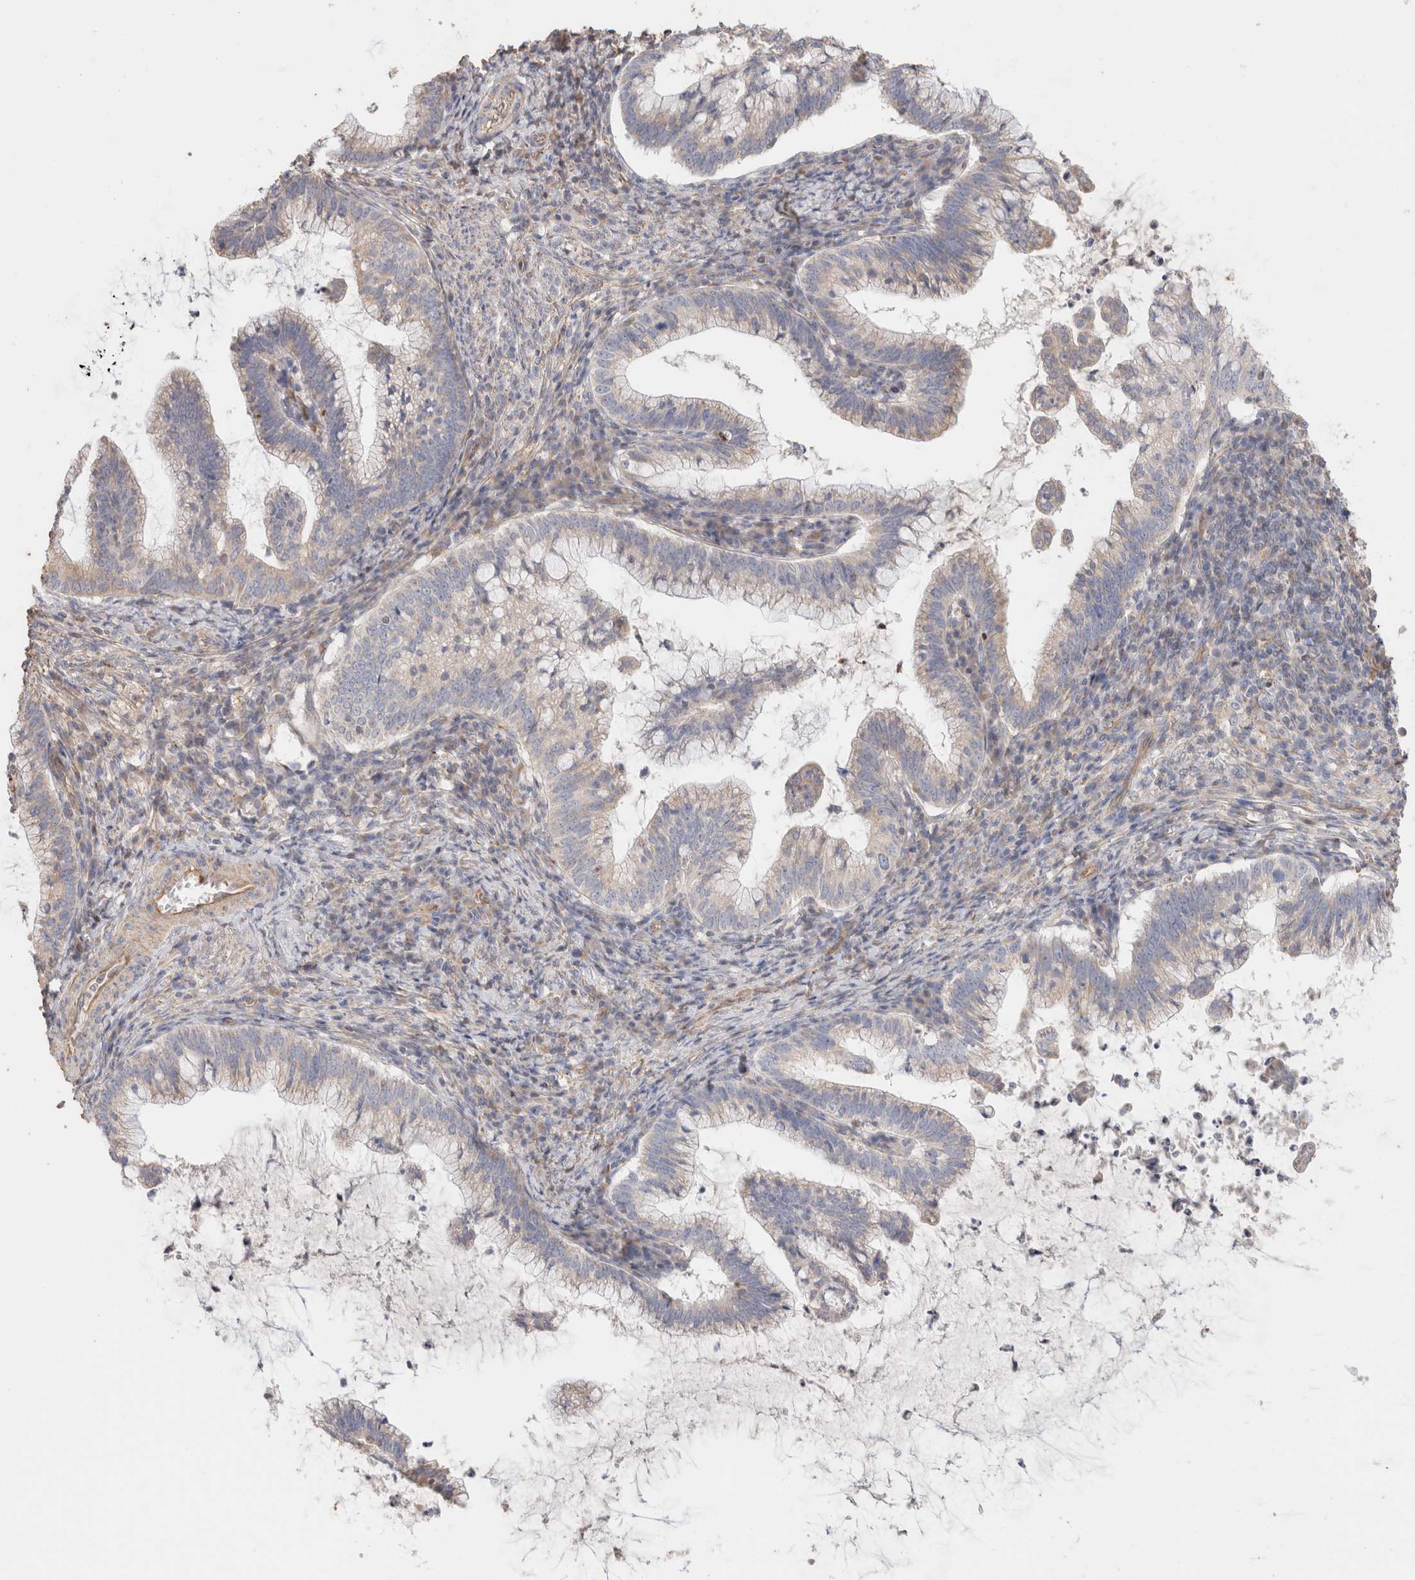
{"staining": {"intensity": "weak", "quantity": "<25%", "location": "cytoplasmic/membranous"}, "tissue": "cervical cancer", "cell_type": "Tumor cells", "image_type": "cancer", "snomed": [{"axis": "morphology", "description": "Adenocarcinoma, NOS"}, {"axis": "topography", "description": "Cervix"}], "caption": "IHC photomicrograph of neoplastic tissue: human cervical cancer stained with DAB (3,3'-diaminobenzidine) displays no significant protein expression in tumor cells.", "gene": "PROS1", "patient": {"sex": "female", "age": 36}}